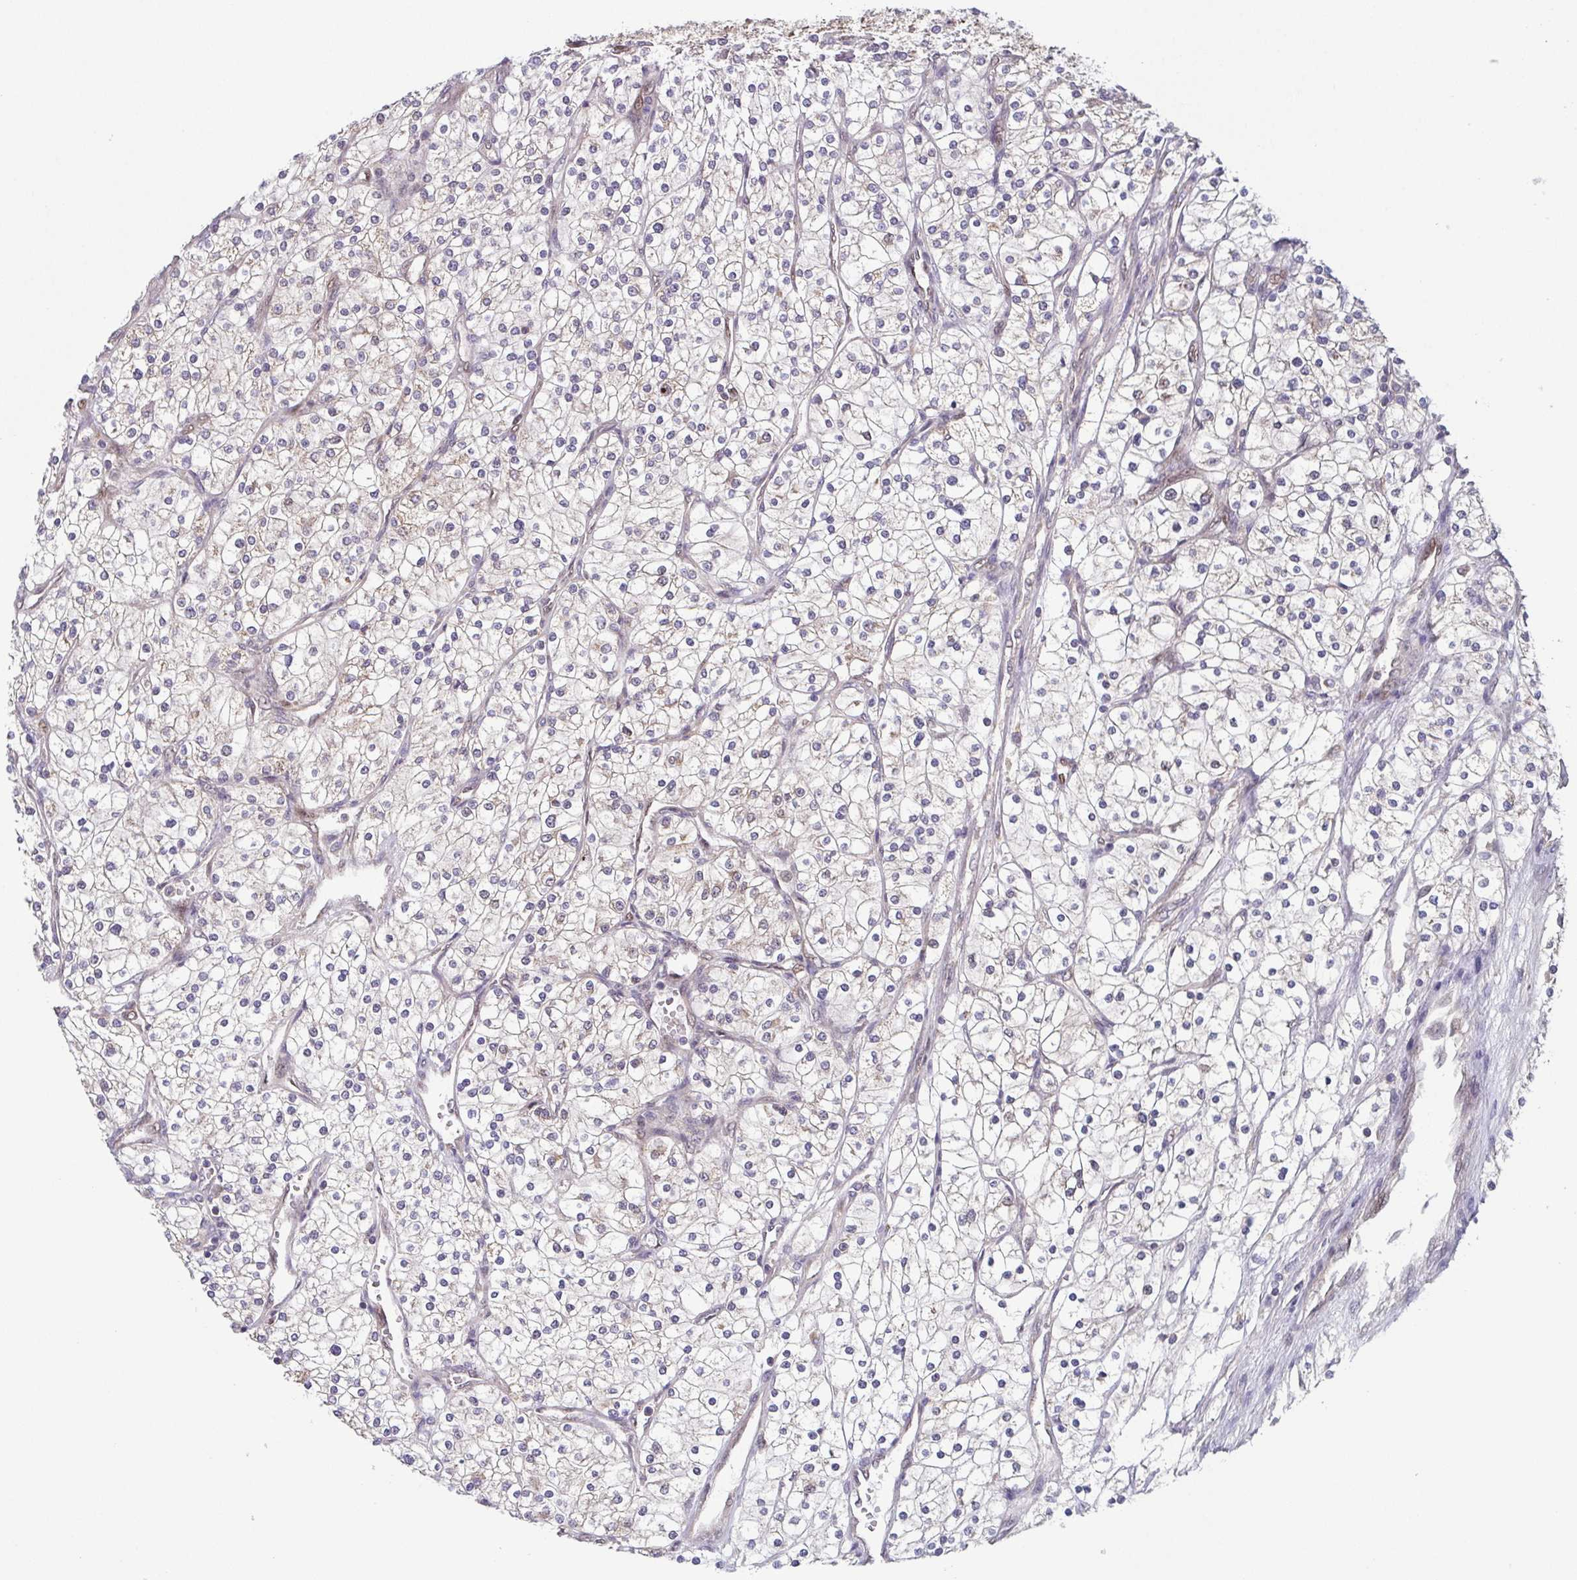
{"staining": {"intensity": "negative", "quantity": "none", "location": "none"}, "tissue": "renal cancer", "cell_type": "Tumor cells", "image_type": "cancer", "snomed": [{"axis": "morphology", "description": "Adenocarcinoma, NOS"}, {"axis": "topography", "description": "Kidney"}], "caption": "Immunohistochemical staining of human renal cancer (adenocarcinoma) displays no significant staining in tumor cells. (IHC, brightfield microscopy, high magnification).", "gene": "TTC19", "patient": {"sex": "male", "age": 80}}